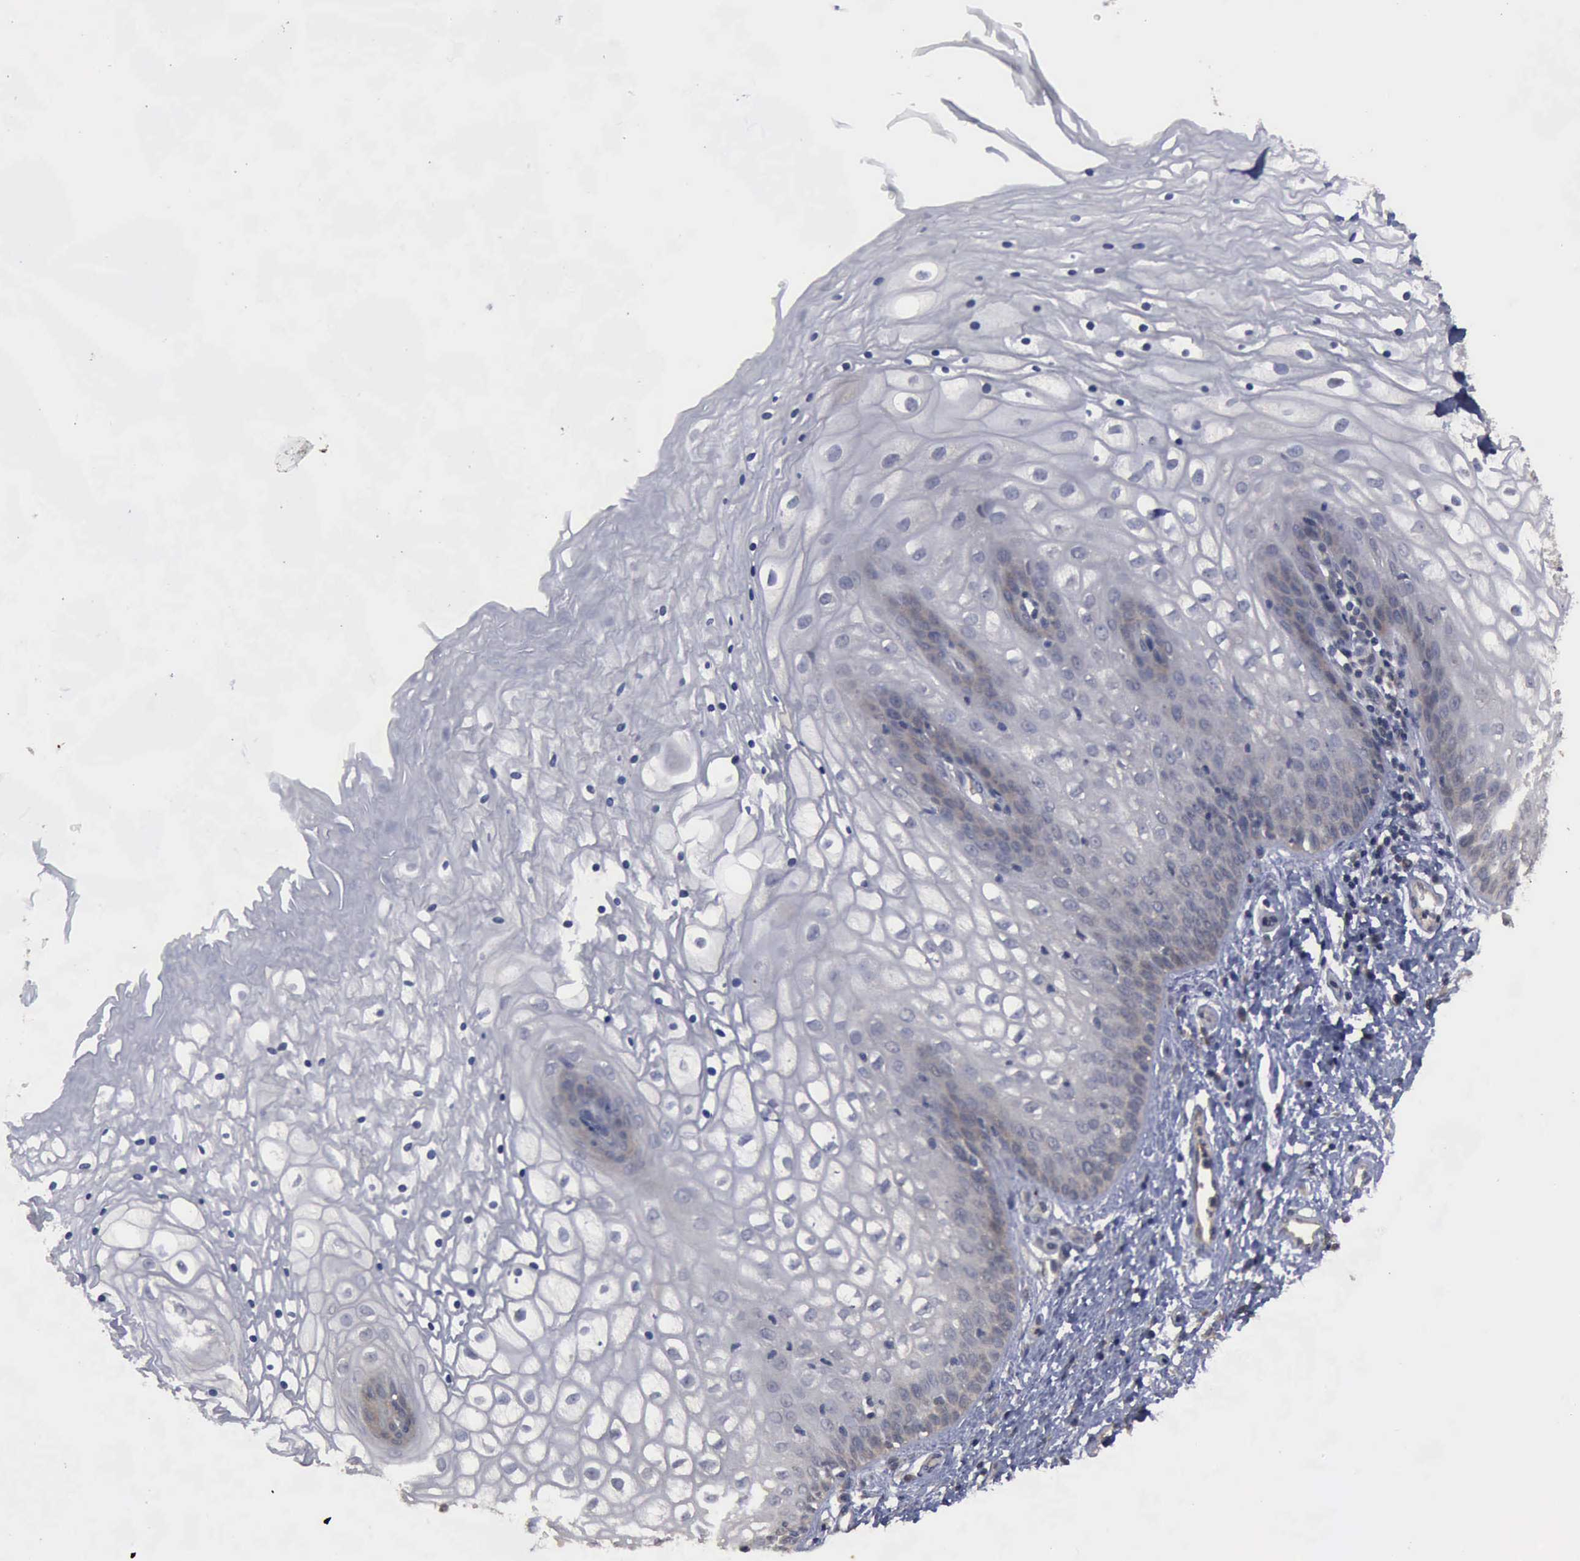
{"staining": {"intensity": "weak", "quantity": "<25%", "location": "cytoplasmic/membranous"}, "tissue": "vagina", "cell_type": "Squamous epithelial cells", "image_type": "normal", "snomed": [{"axis": "morphology", "description": "Normal tissue, NOS"}, {"axis": "topography", "description": "Vagina"}], "caption": "A histopathology image of vagina stained for a protein displays no brown staining in squamous epithelial cells. Nuclei are stained in blue.", "gene": "CRKL", "patient": {"sex": "female", "age": 34}}